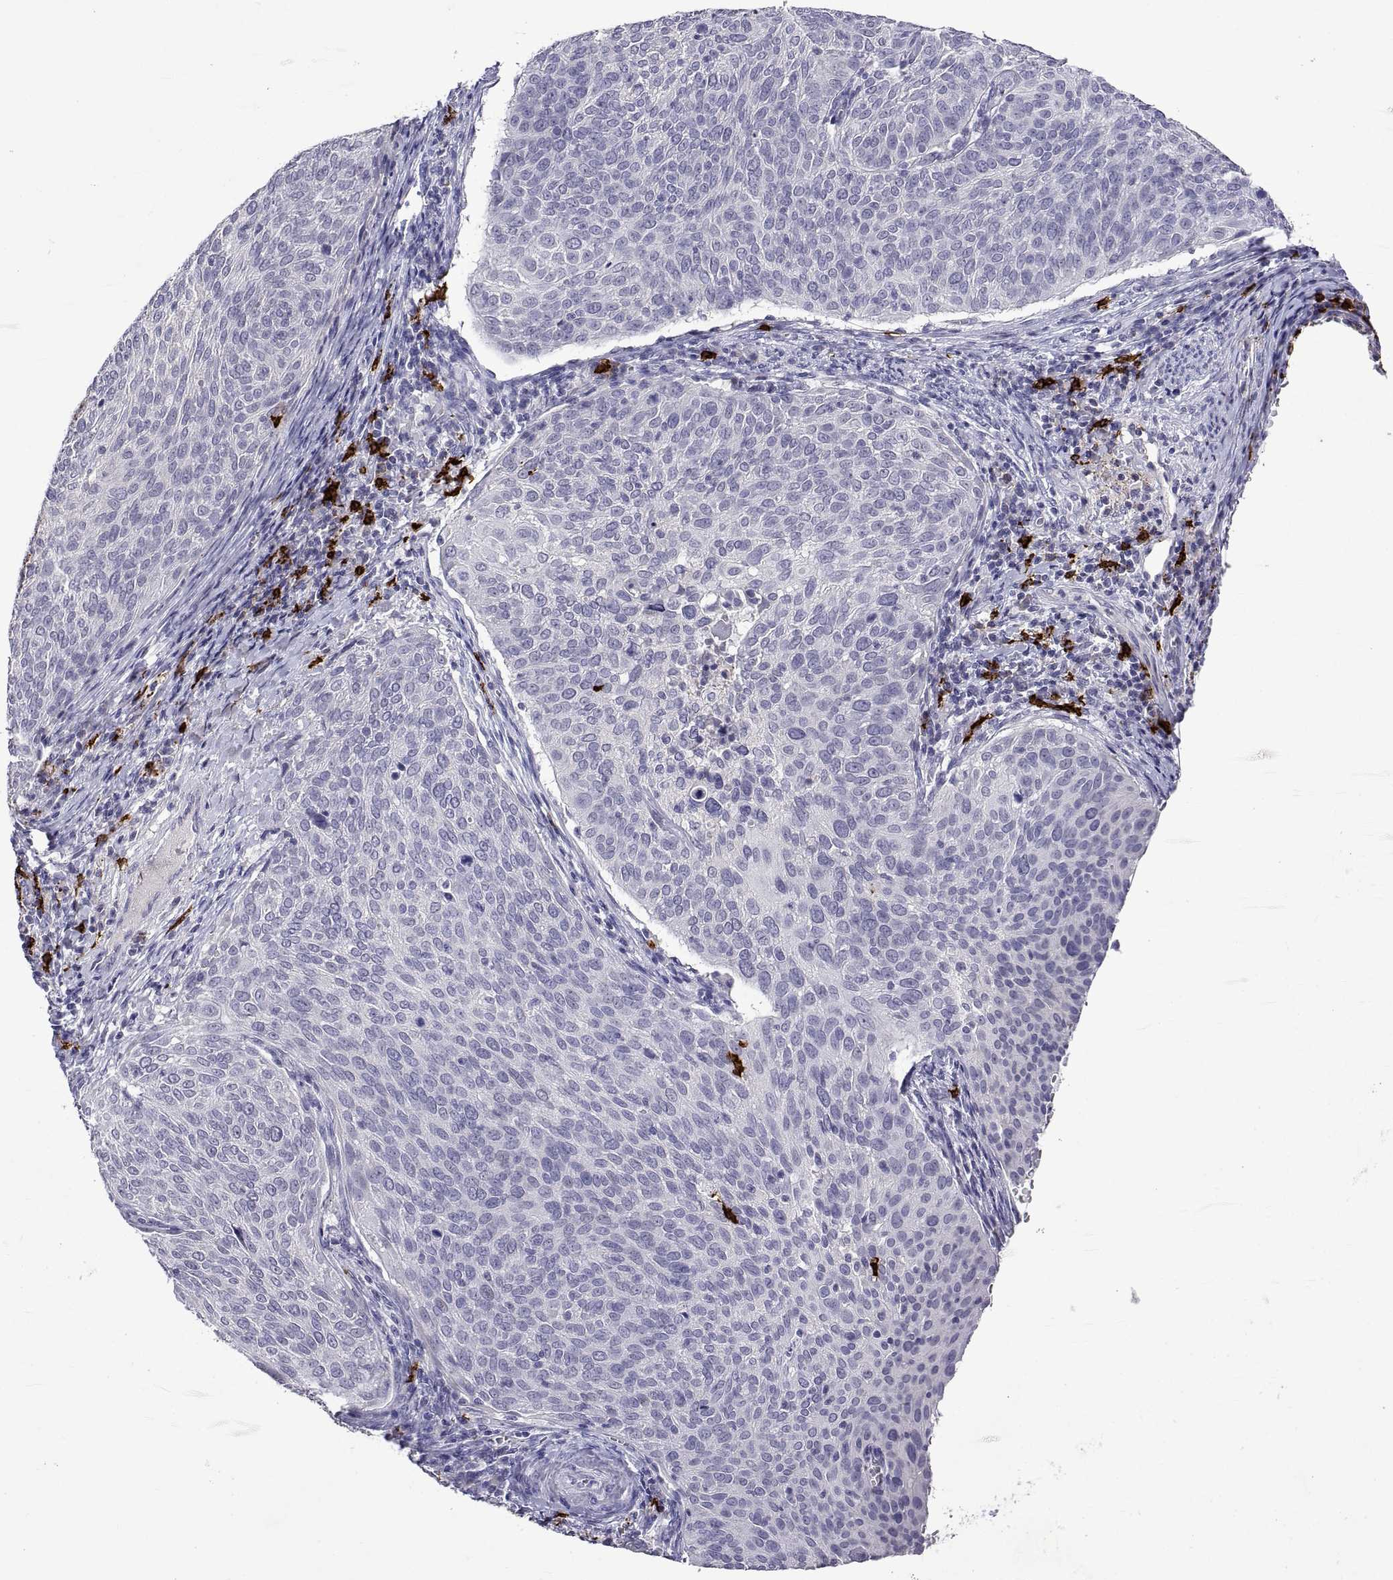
{"staining": {"intensity": "negative", "quantity": "none", "location": "none"}, "tissue": "cervical cancer", "cell_type": "Tumor cells", "image_type": "cancer", "snomed": [{"axis": "morphology", "description": "Squamous cell carcinoma, NOS"}, {"axis": "topography", "description": "Cervix"}], "caption": "Human squamous cell carcinoma (cervical) stained for a protein using IHC exhibits no staining in tumor cells.", "gene": "MS4A1", "patient": {"sex": "female", "age": 39}}